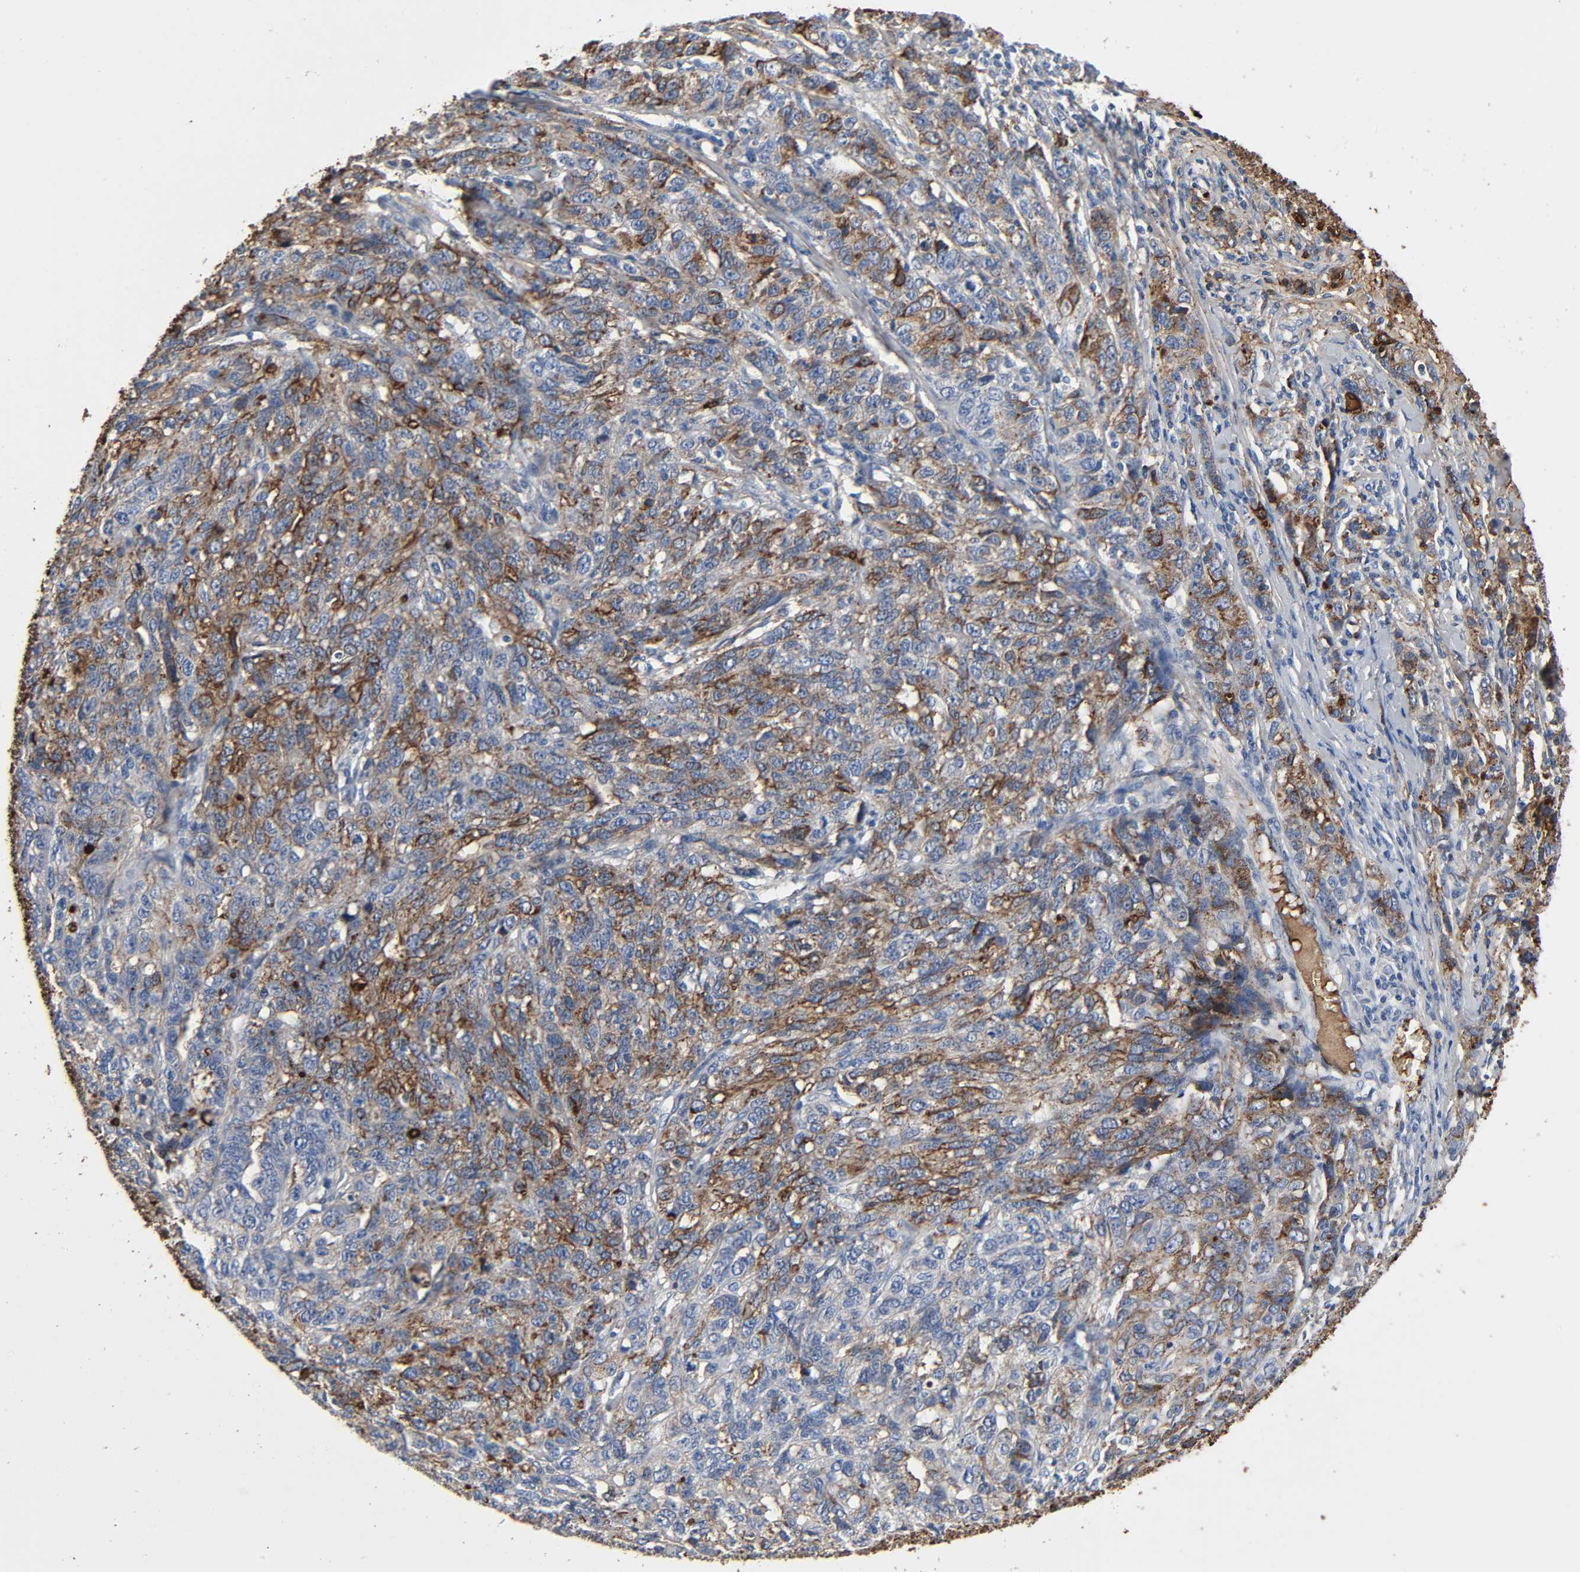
{"staining": {"intensity": "strong", "quantity": "25%-75%", "location": "cytoplasmic/membranous"}, "tissue": "ovarian cancer", "cell_type": "Tumor cells", "image_type": "cancer", "snomed": [{"axis": "morphology", "description": "Cystadenocarcinoma, serous, NOS"}, {"axis": "topography", "description": "Ovary"}], "caption": "Brown immunohistochemical staining in human ovarian cancer shows strong cytoplasmic/membranous expression in about 25%-75% of tumor cells. (DAB (3,3'-diaminobenzidine) = brown stain, brightfield microscopy at high magnification).", "gene": "C3", "patient": {"sex": "female", "age": 71}}